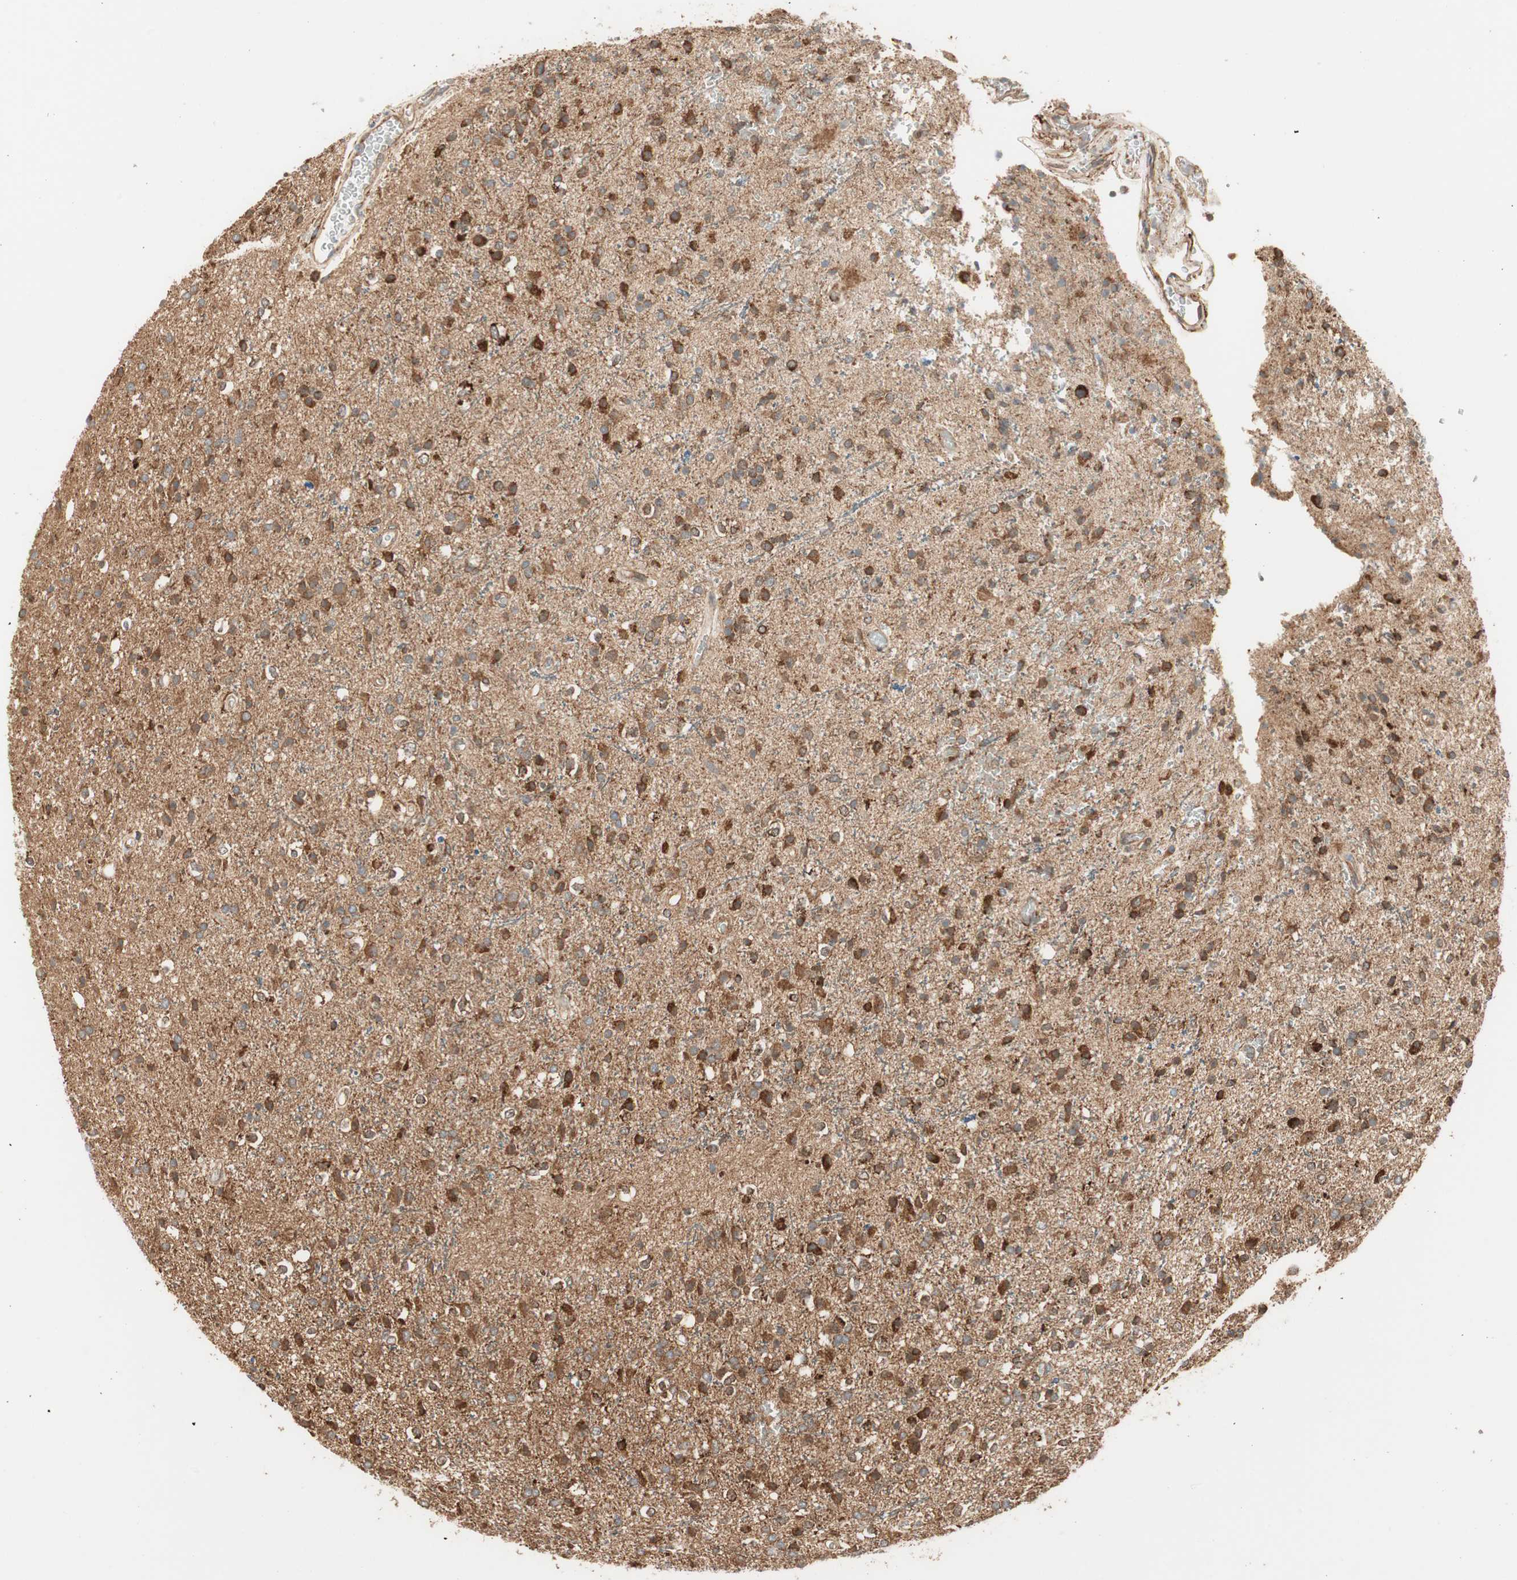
{"staining": {"intensity": "strong", "quantity": ">75%", "location": "cytoplasmic/membranous"}, "tissue": "glioma", "cell_type": "Tumor cells", "image_type": "cancer", "snomed": [{"axis": "morphology", "description": "Glioma, malignant, High grade"}, {"axis": "topography", "description": "Brain"}], "caption": "Protein expression analysis of human glioma reveals strong cytoplasmic/membranous positivity in about >75% of tumor cells.", "gene": "P4HA1", "patient": {"sex": "male", "age": 47}}